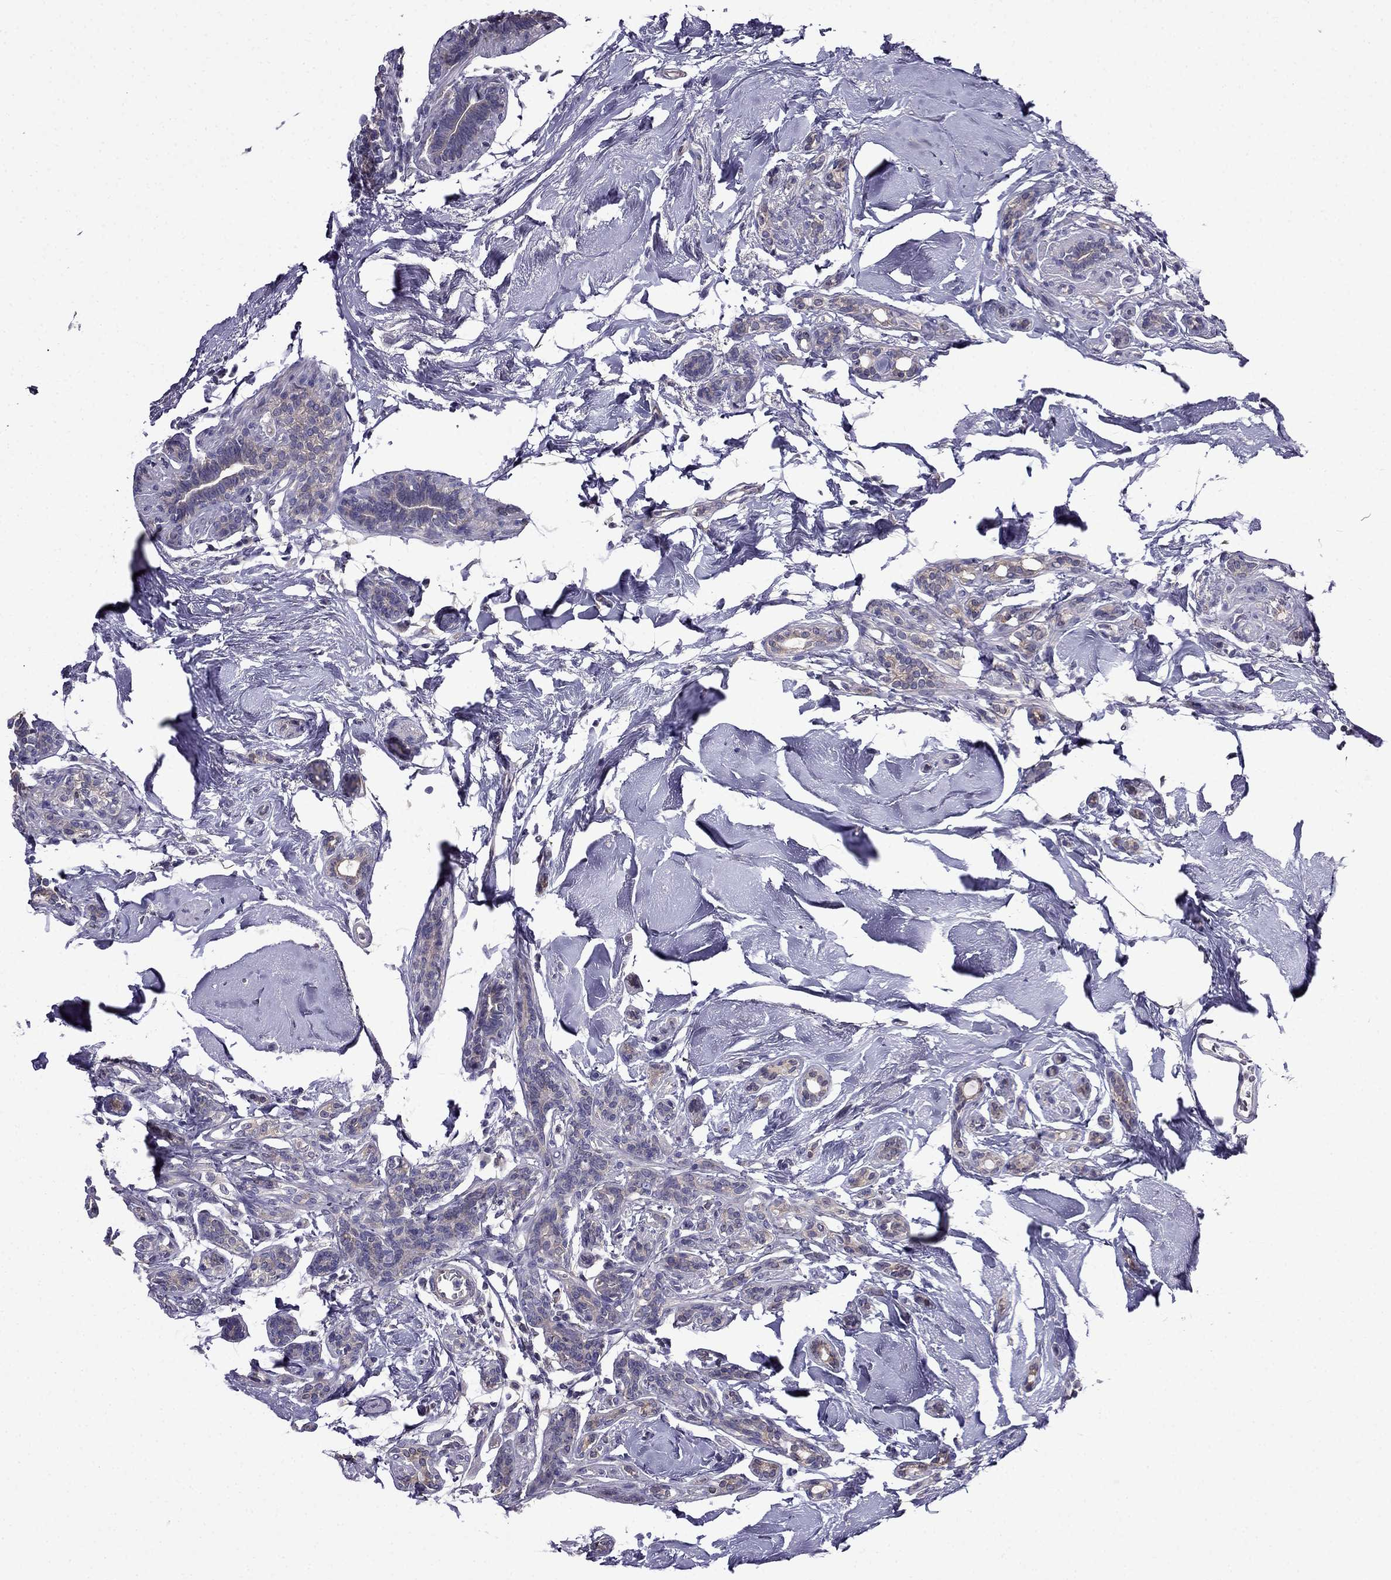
{"staining": {"intensity": "weak", "quantity": "<25%", "location": "cytoplasmic/membranous"}, "tissue": "breast cancer", "cell_type": "Tumor cells", "image_type": "cancer", "snomed": [{"axis": "morphology", "description": "Duct carcinoma"}, {"axis": "topography", "description": "Breast"}], "caption": "Tumor cells are negative for protein expression in human breast cancer (intraductal carcinoma).", "gene": "SCNN1D", "patient": {"sex": "female", "age": 83}}